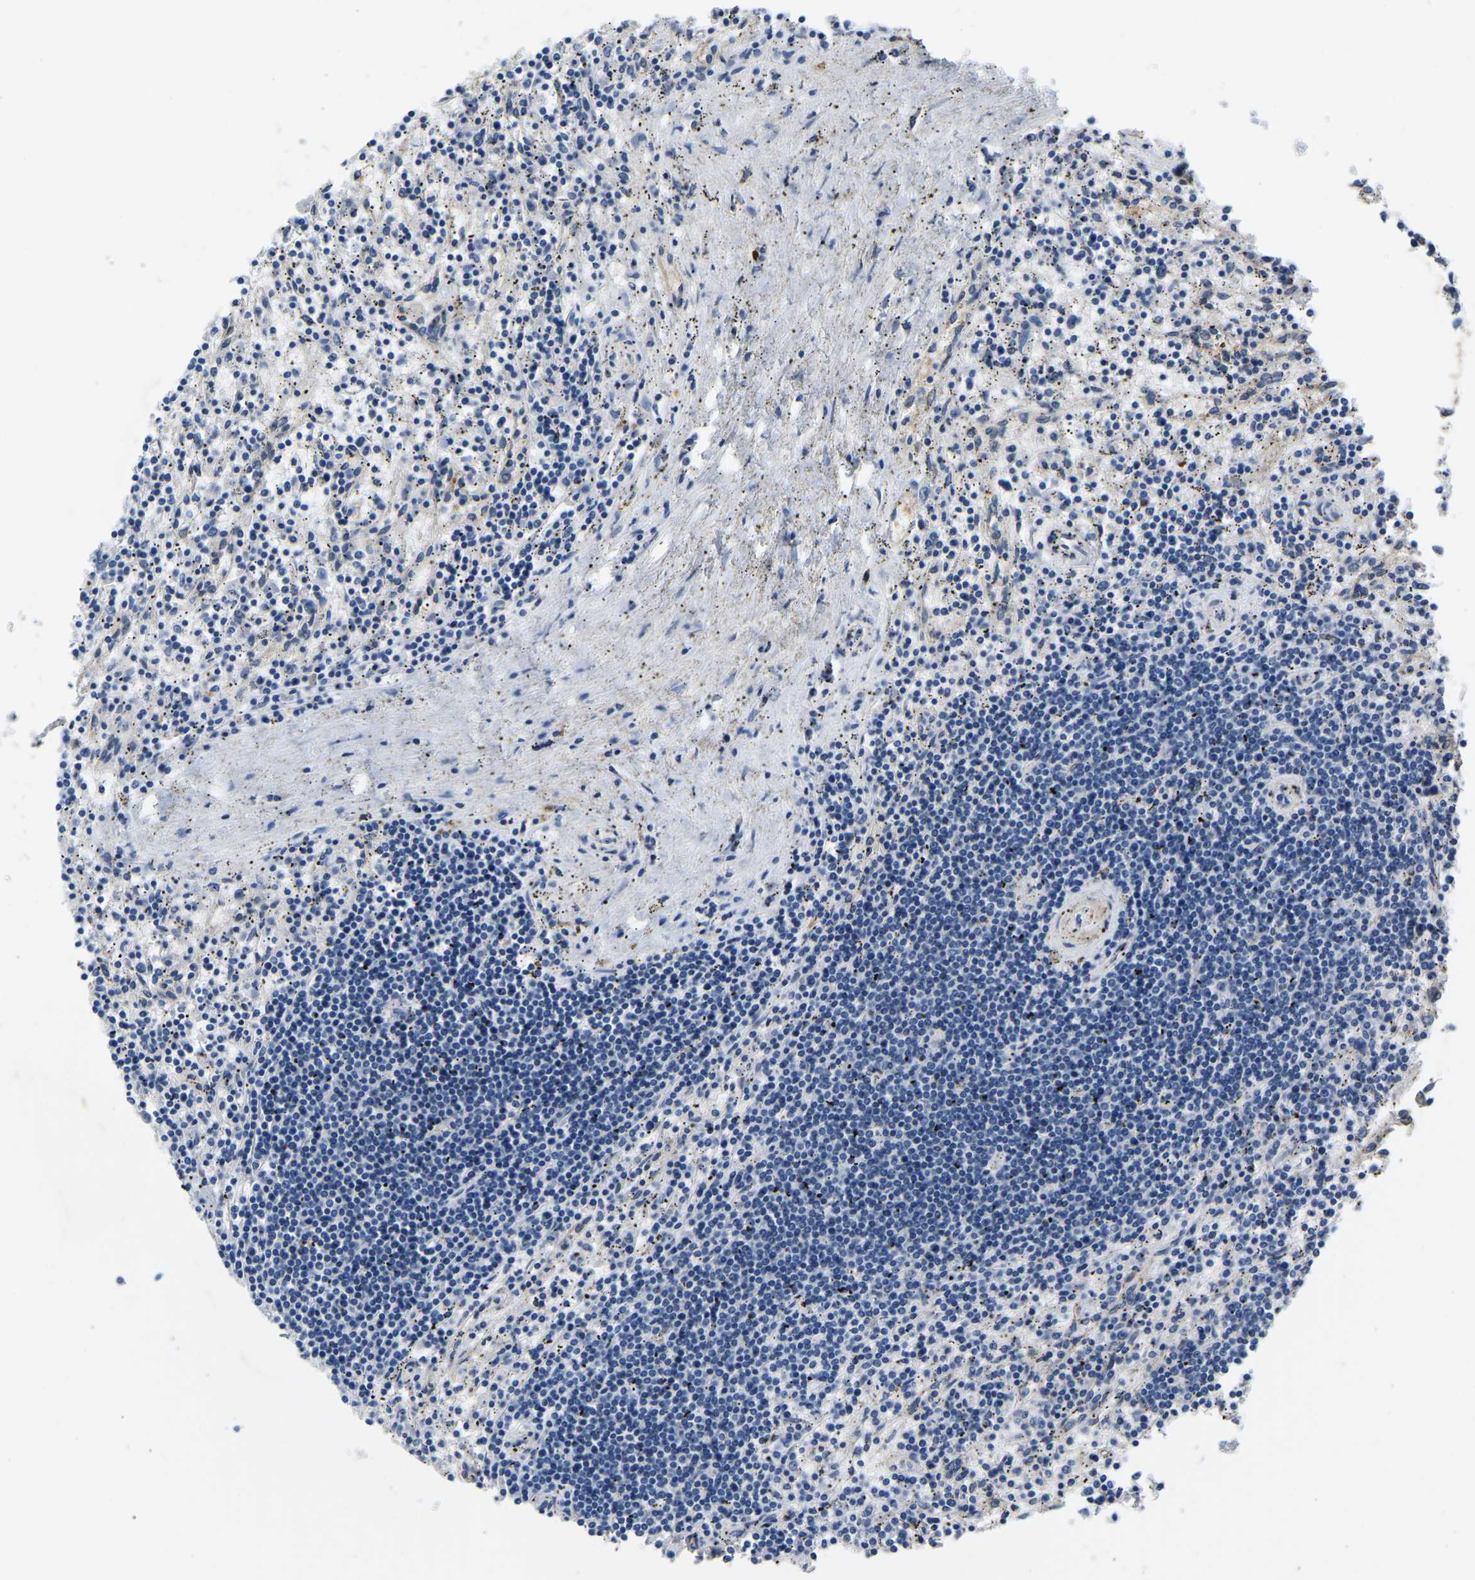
{"staining": {"intensity": "negative", "quantity": "none", "location": "none"}, "tissue": "lymphoma", "cell_type": "Tumor cells", "image_type": "cancer", "snomed": [{"axis": "morphology", "description": "Malignant lymphoma, non-Hodgkin's type, Low grade"}, {"axis": "topography", "description": "Spleen"}], "caption": "Immunohistochemistry (IHC) of low-grade malignant lymphoma, non-Hodgkin's type exhibits no positivity in tumor cells.", "gene": "LIAS", "patient": {"sex": "male", "age": 76}}